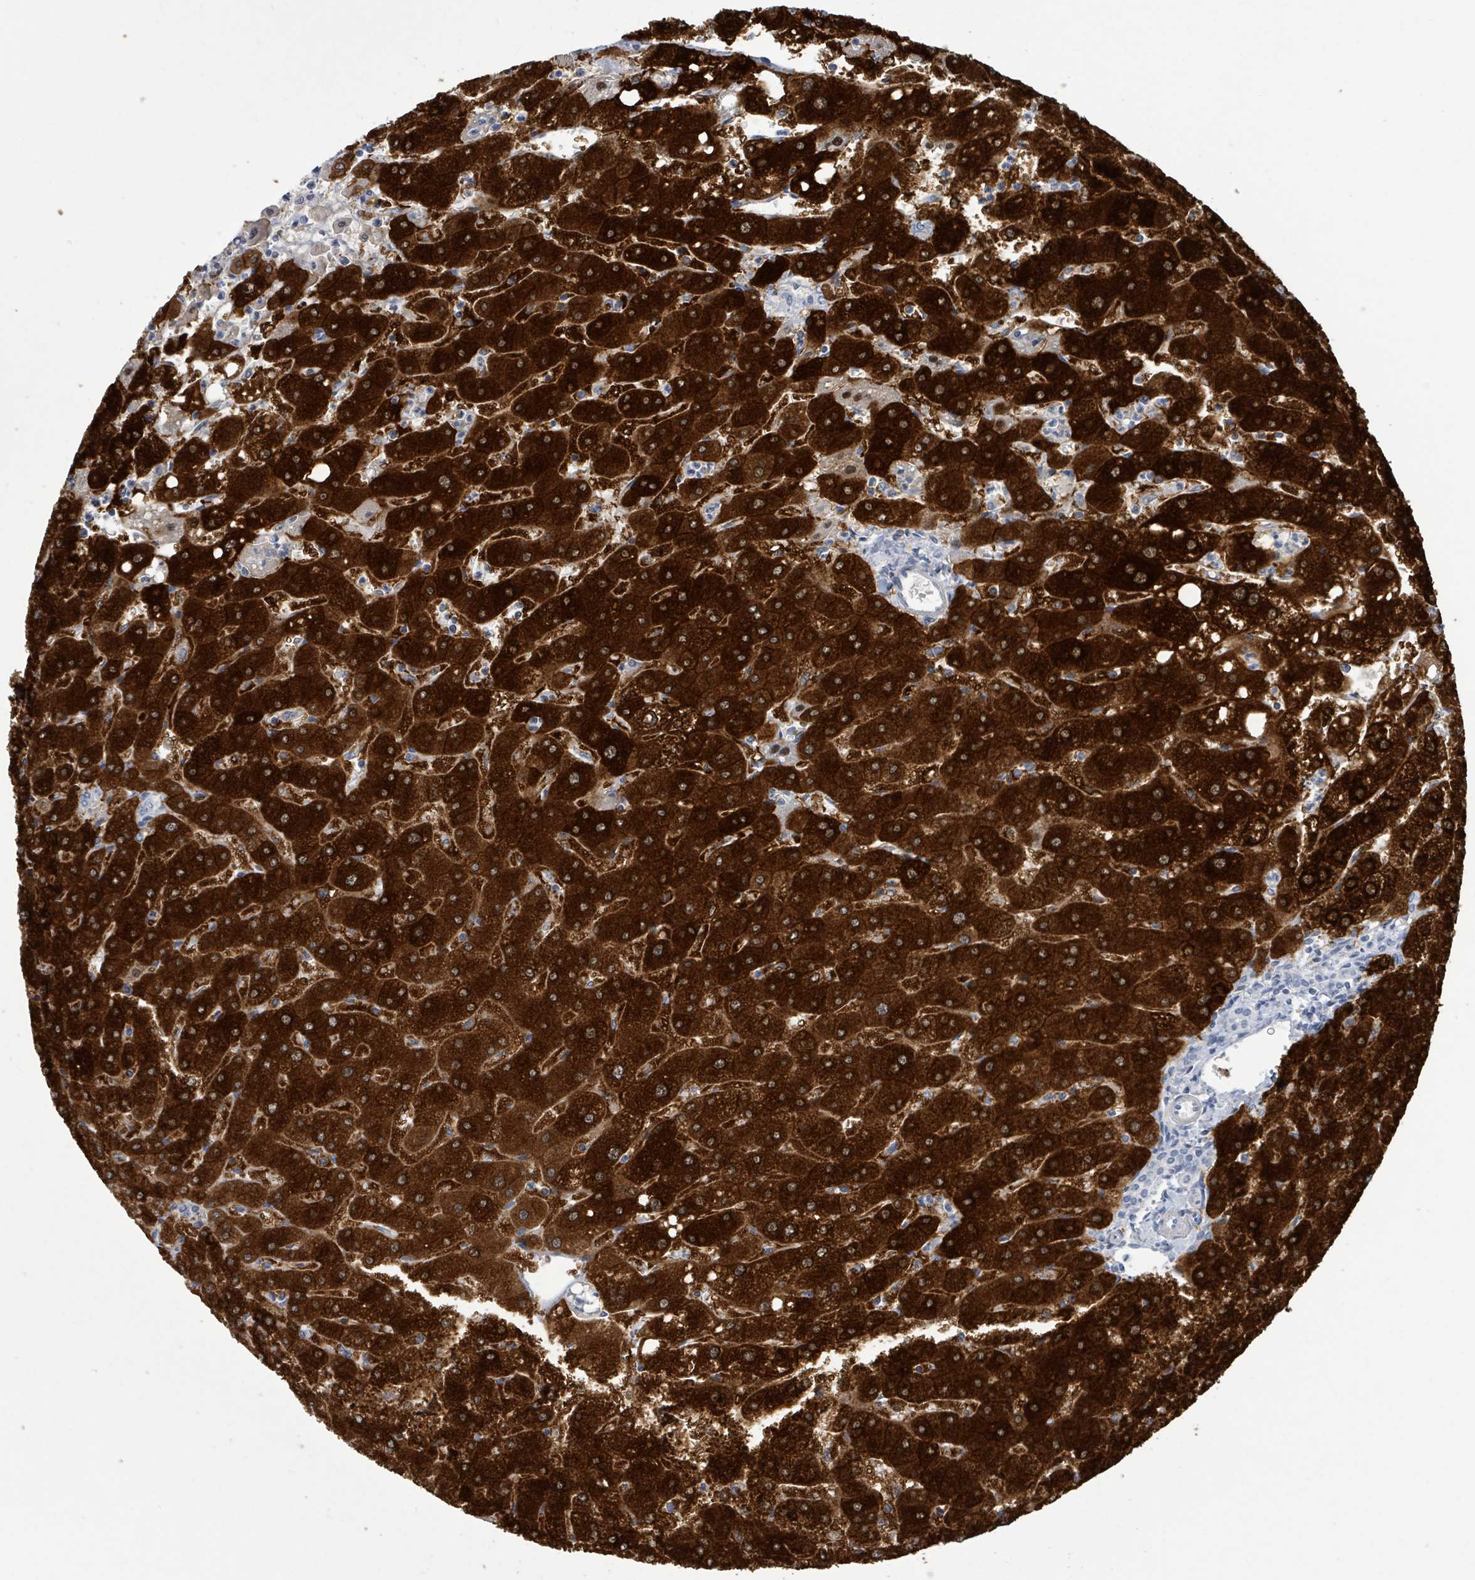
{"staining": {"intensity": "negative", "quantity": "none", "location": "none"}, "tissue": "liver", "cell_type": "Cholangiocytes", "image_type": "normal", "snomed": [{"axis": "morphology", "description": "Normal tissue, NOS"}, {"axis": "topography", "description": "Liver"}], "caption": "This is an immunohistochemistry image of normal human liver. There is no expression in cholangiocytes.", "gene": "PKLR", "patient": {"sex": "male", "age": 67}}